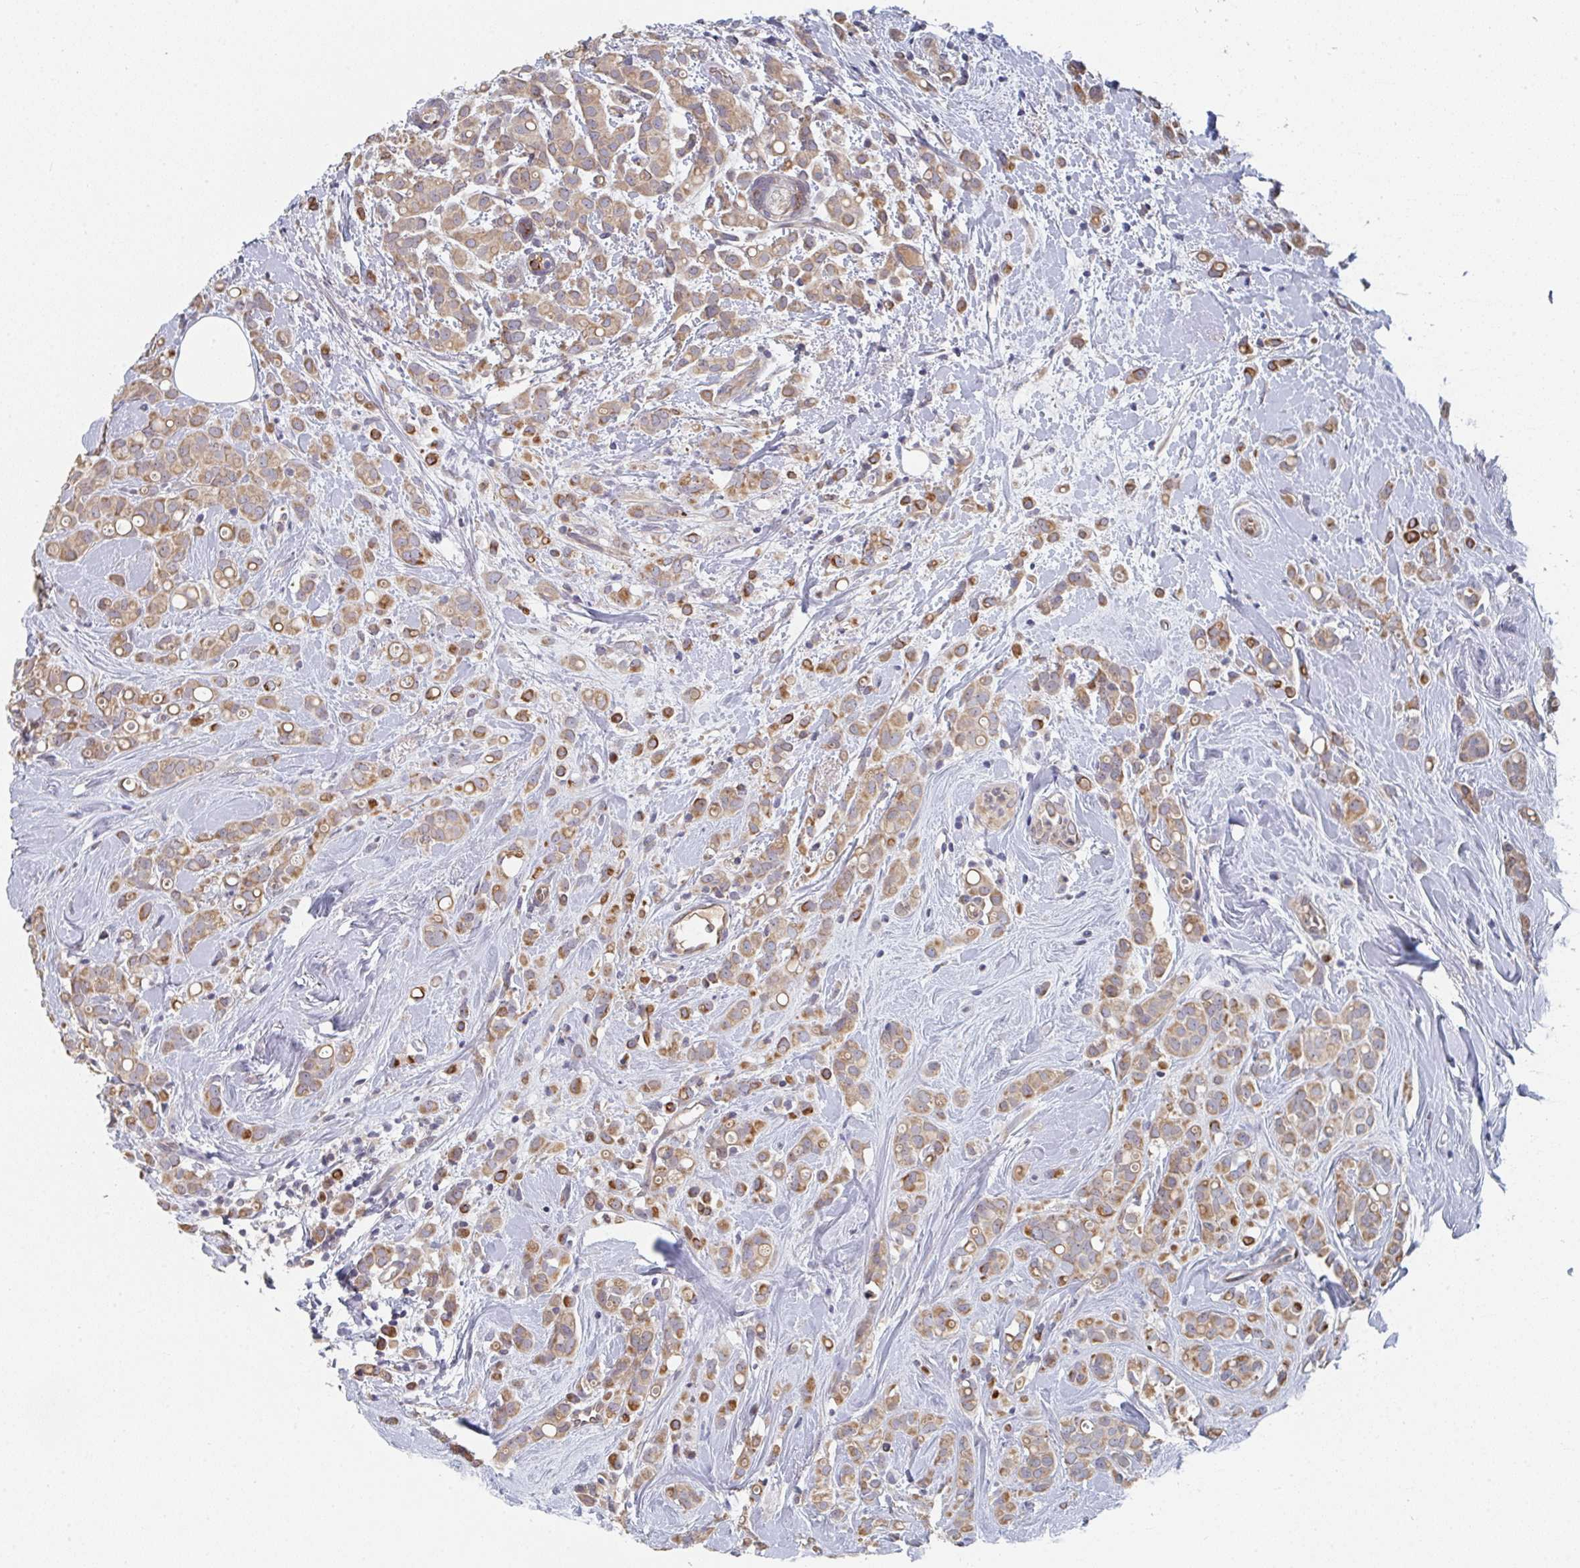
{"staining": {"intensity": "moderate", "quantity": ">75%", "location": "cytoplasmic/membranous"}, "tissue": "breast cancer", "cell_type": "Tumor cells", "image_type": "cancer", "snomed": [{"axis": "morphology", "description": "Lobular carcinoma"}, {"axis": "topography", "description": "Breast"}], "caption": "Brown immunohistochemical staining in human breast cancer reveals moderate cytoplasmic/membranous staining in about >75% of tumor cells.", "gene": "ELOVL1", "patient": {"sex": "female", "age": 68}}